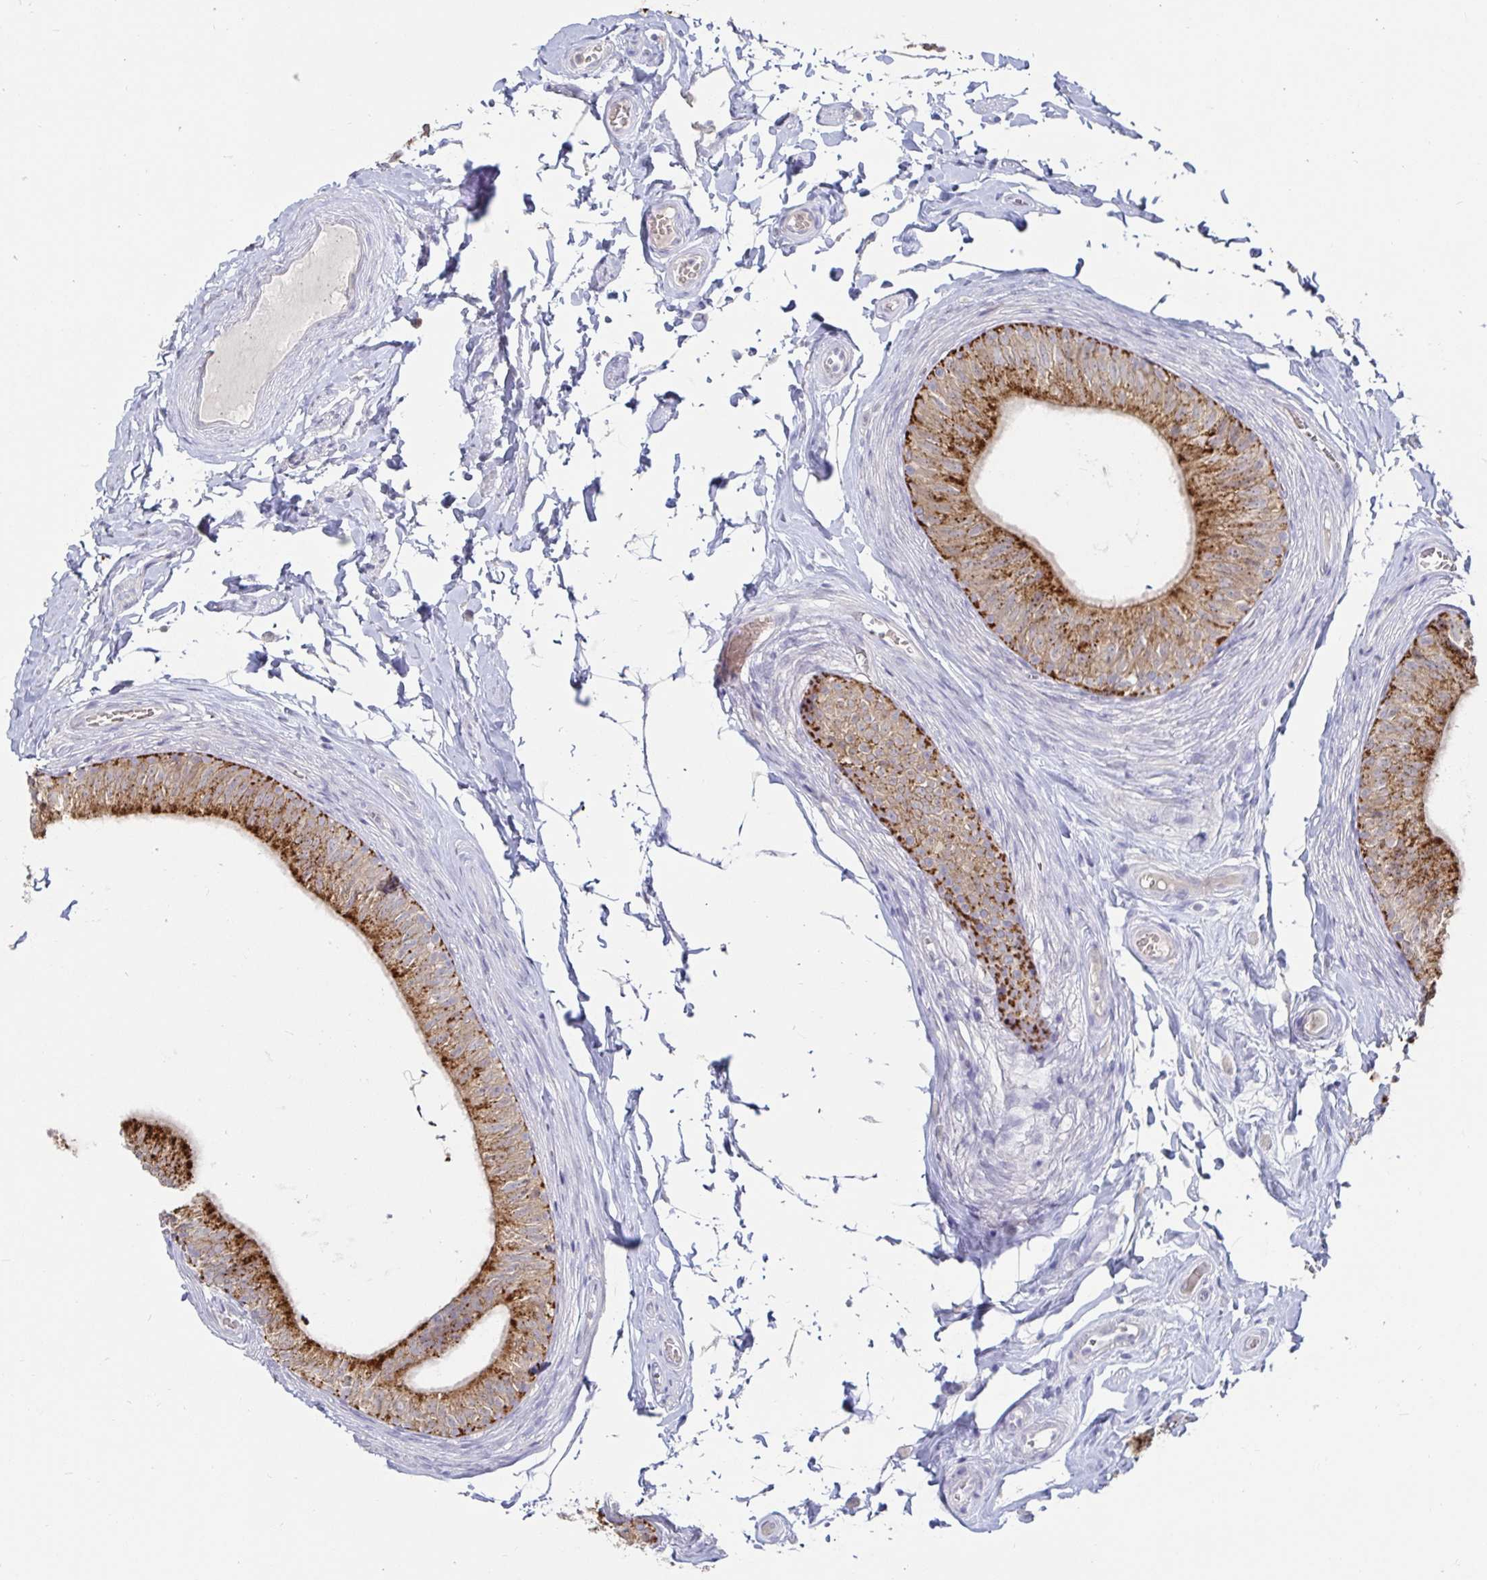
{"staining": {"intensity": "strong", "quantity": "25%-75%", "location": "cytoplasmic/membranous"}, "tissue": "epididymis", "cell_type": "Glandular cells", "image_type": "normal", "snomed": [{"axis": "morphology", "description": "Normal tissue, NOS"}, {"axis": "topography", "description": "Epididymis, spermatic cord, NOS"}, {"axis": "topography", "description": "Epididymis"}, {"axis": "topography", "description": "Peripheral nerve tissue"}], "caption": "Human epididymis stained with a protein marker exhibits strong staining in glandular cells.", "gene": "SPPL3", "patient": {"sex": "male", "age": 29}}